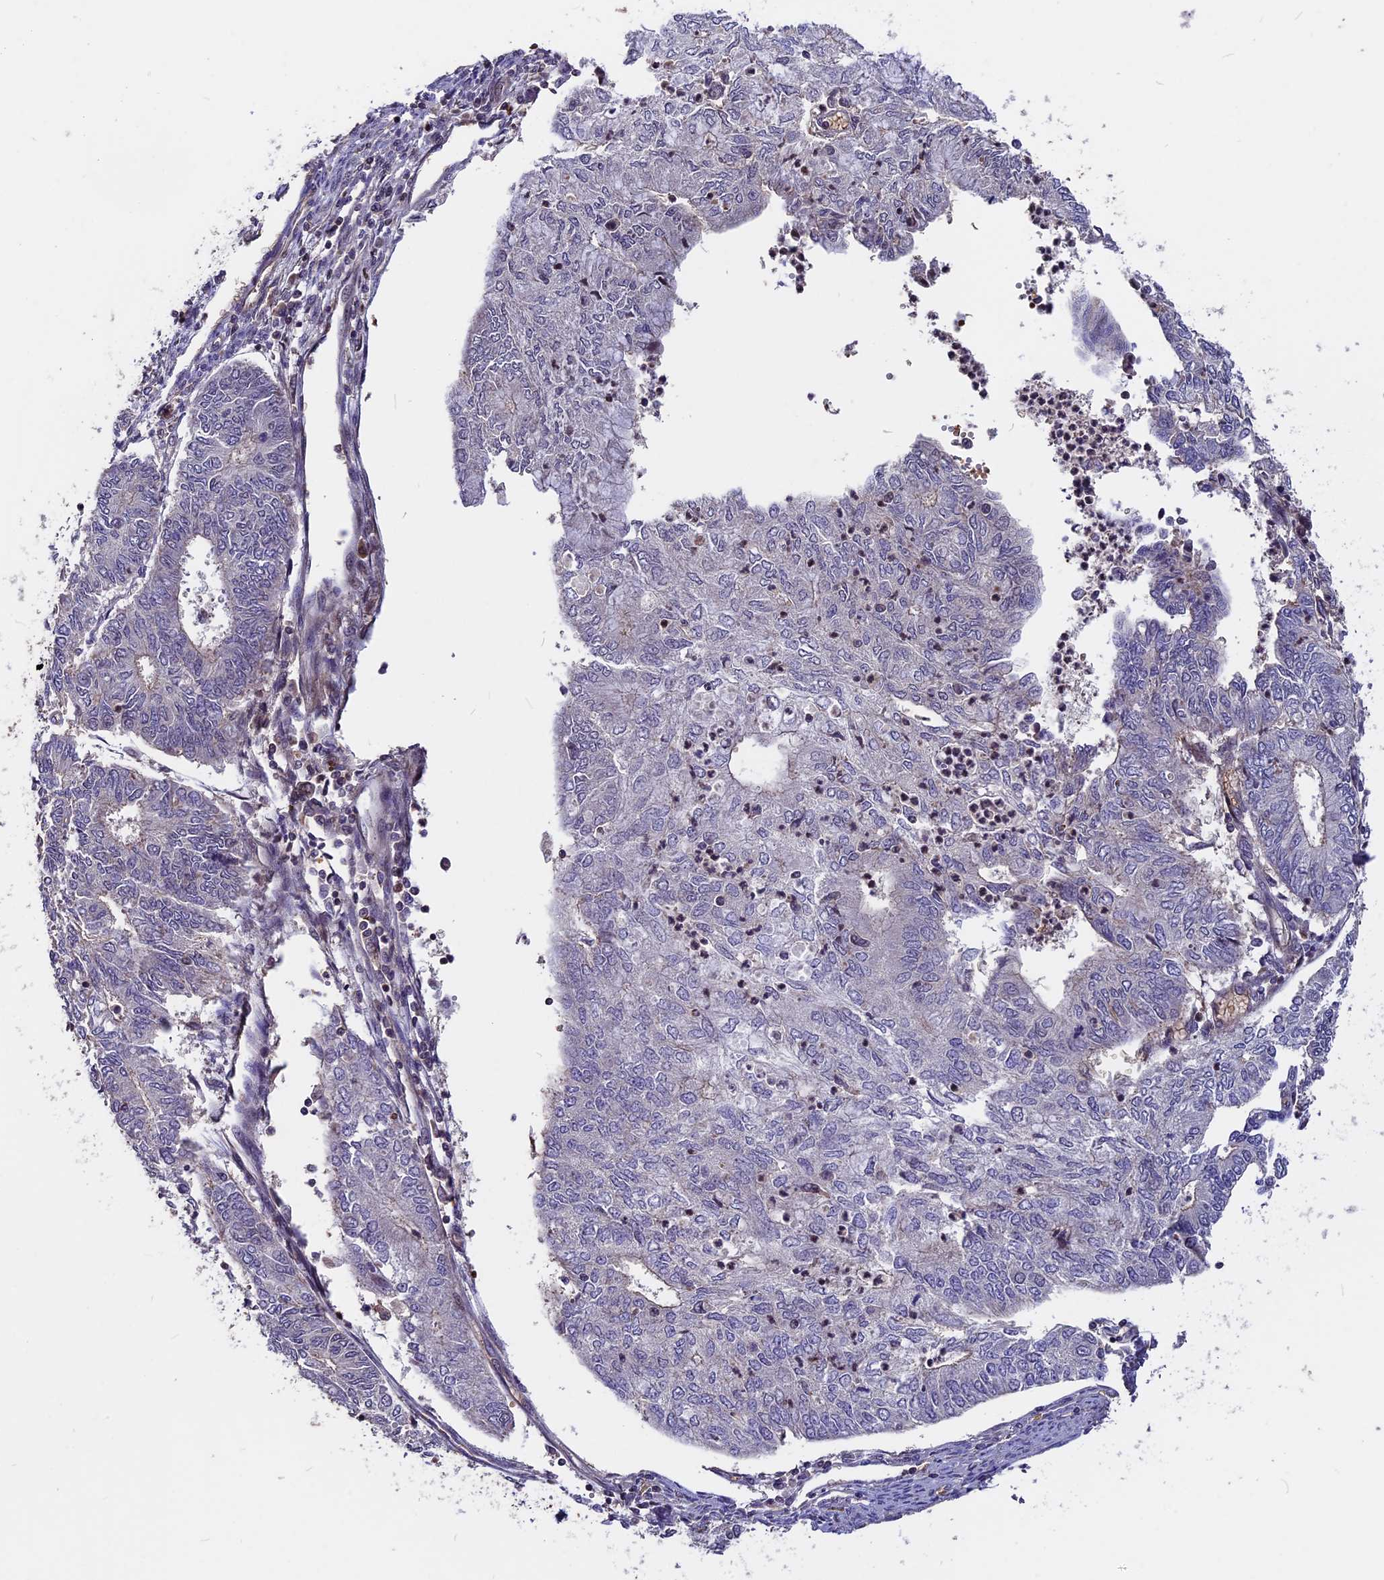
{"staining": {"intensity": "negative", "quantity": "none", "location": "none"}, "tissue": "endometrial cancer", "cell_type": "Tumor cells", "image_type": "cancer", "snomed": [{"axis": "morphology", "description": "Adenocarcinoma, NOS"}, {"axis": "topography", "description": "Endometrium"}], "caption": "Adenocarcinoma (endometrial) stained for a protein using immunohistochemistry (IHC) reveals no positivity tumor cells.", "gene": "ZC3H10", "patient": {"sex": "female", "age": 68}}